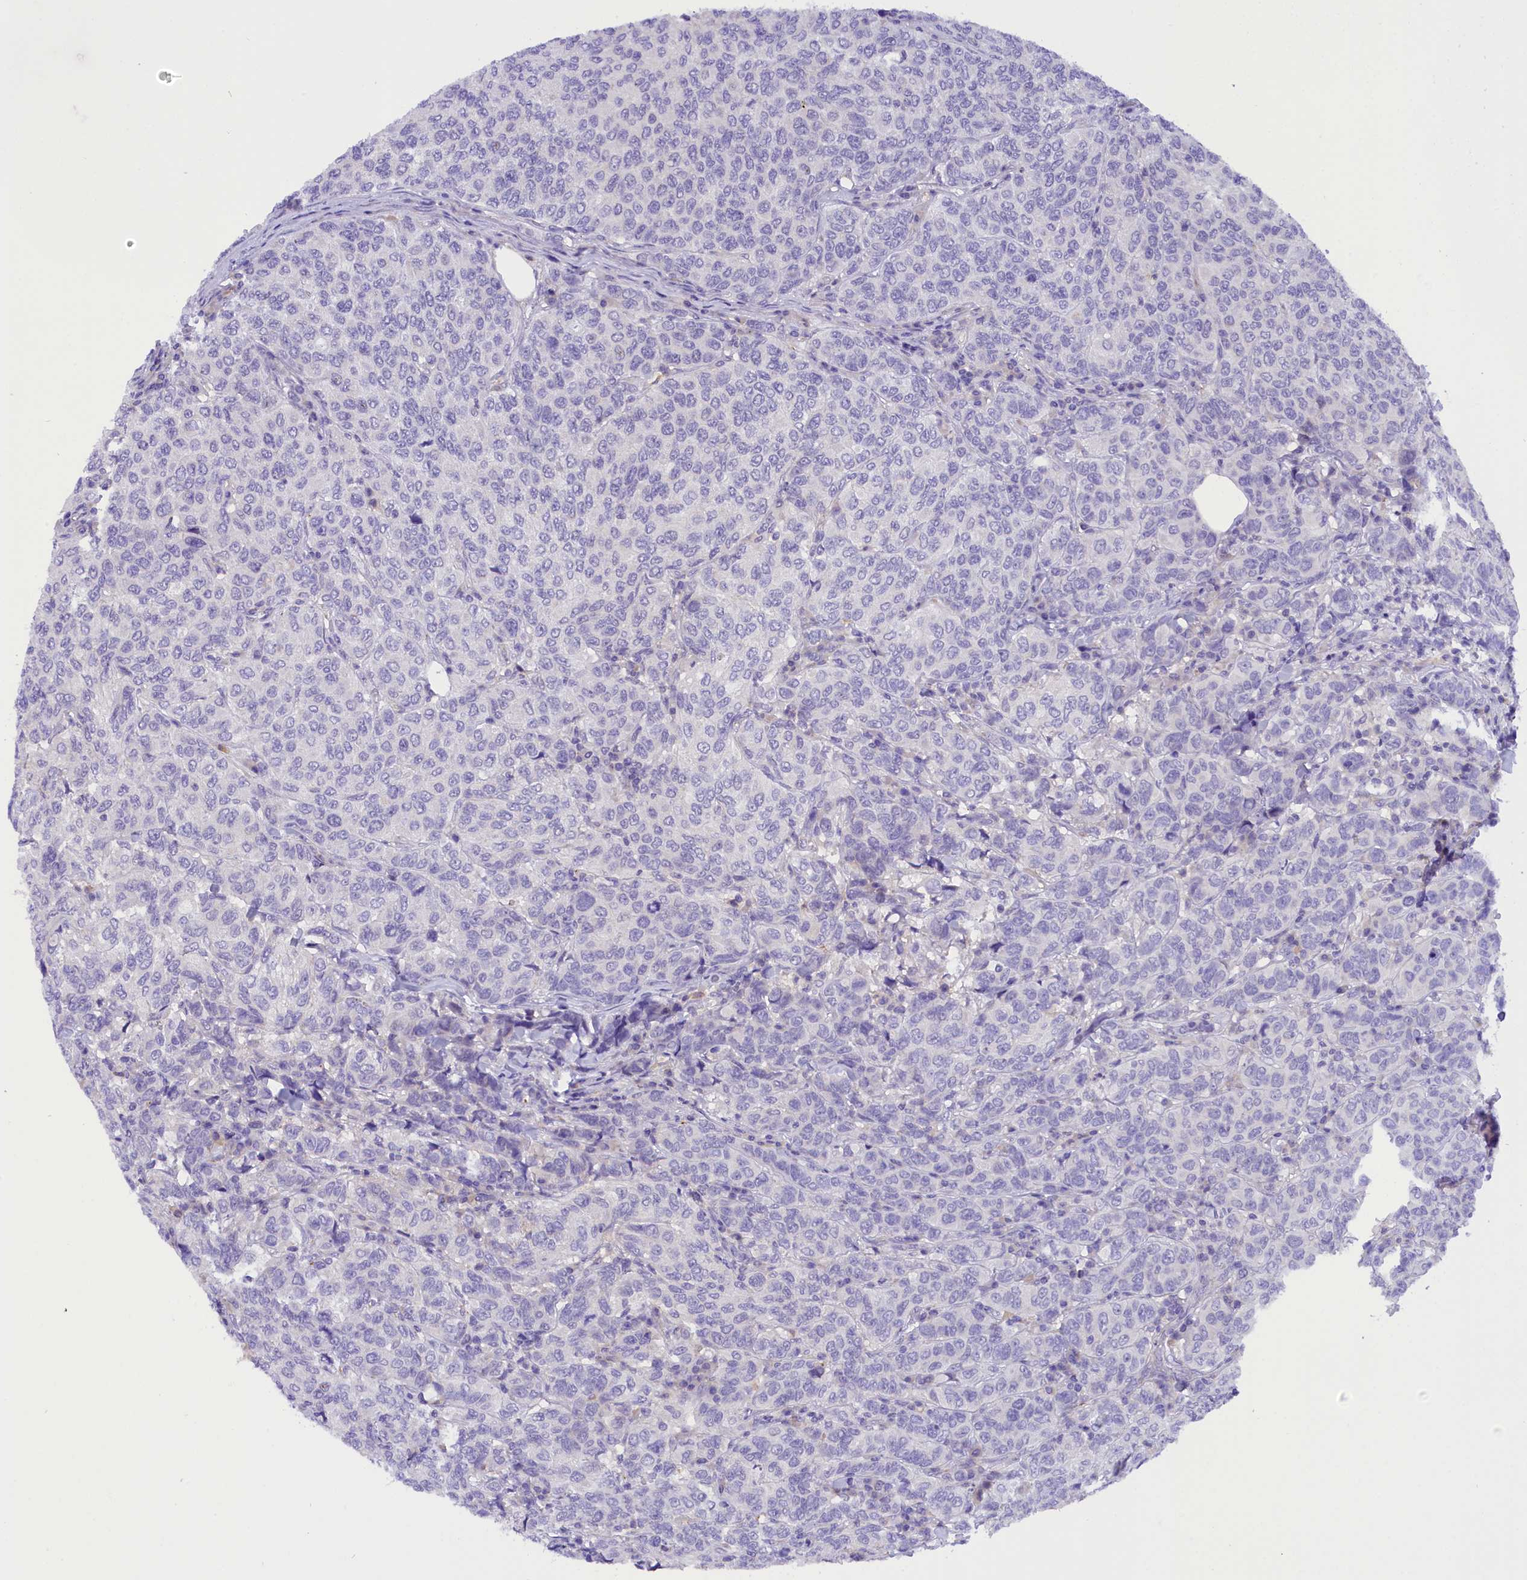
{"staining": {"intensity": "negative", "quantity": "none", "location": "none"}, "tissue": "breast cancer", "cell_type": "Tumor cells", "image_type": "cancer", "snomed": [{"axis": "morphology", "description": "Duct carcinoma"}, {"axis": "topography", "description": "Breast"}], "caption": "This is an IHC micrograph of human breast cancer (invasive ductal carcinoma). There is no positivity in tumor cells.", "gene": "COL6A5", "patient": {"sex": "female", "age": 55}}